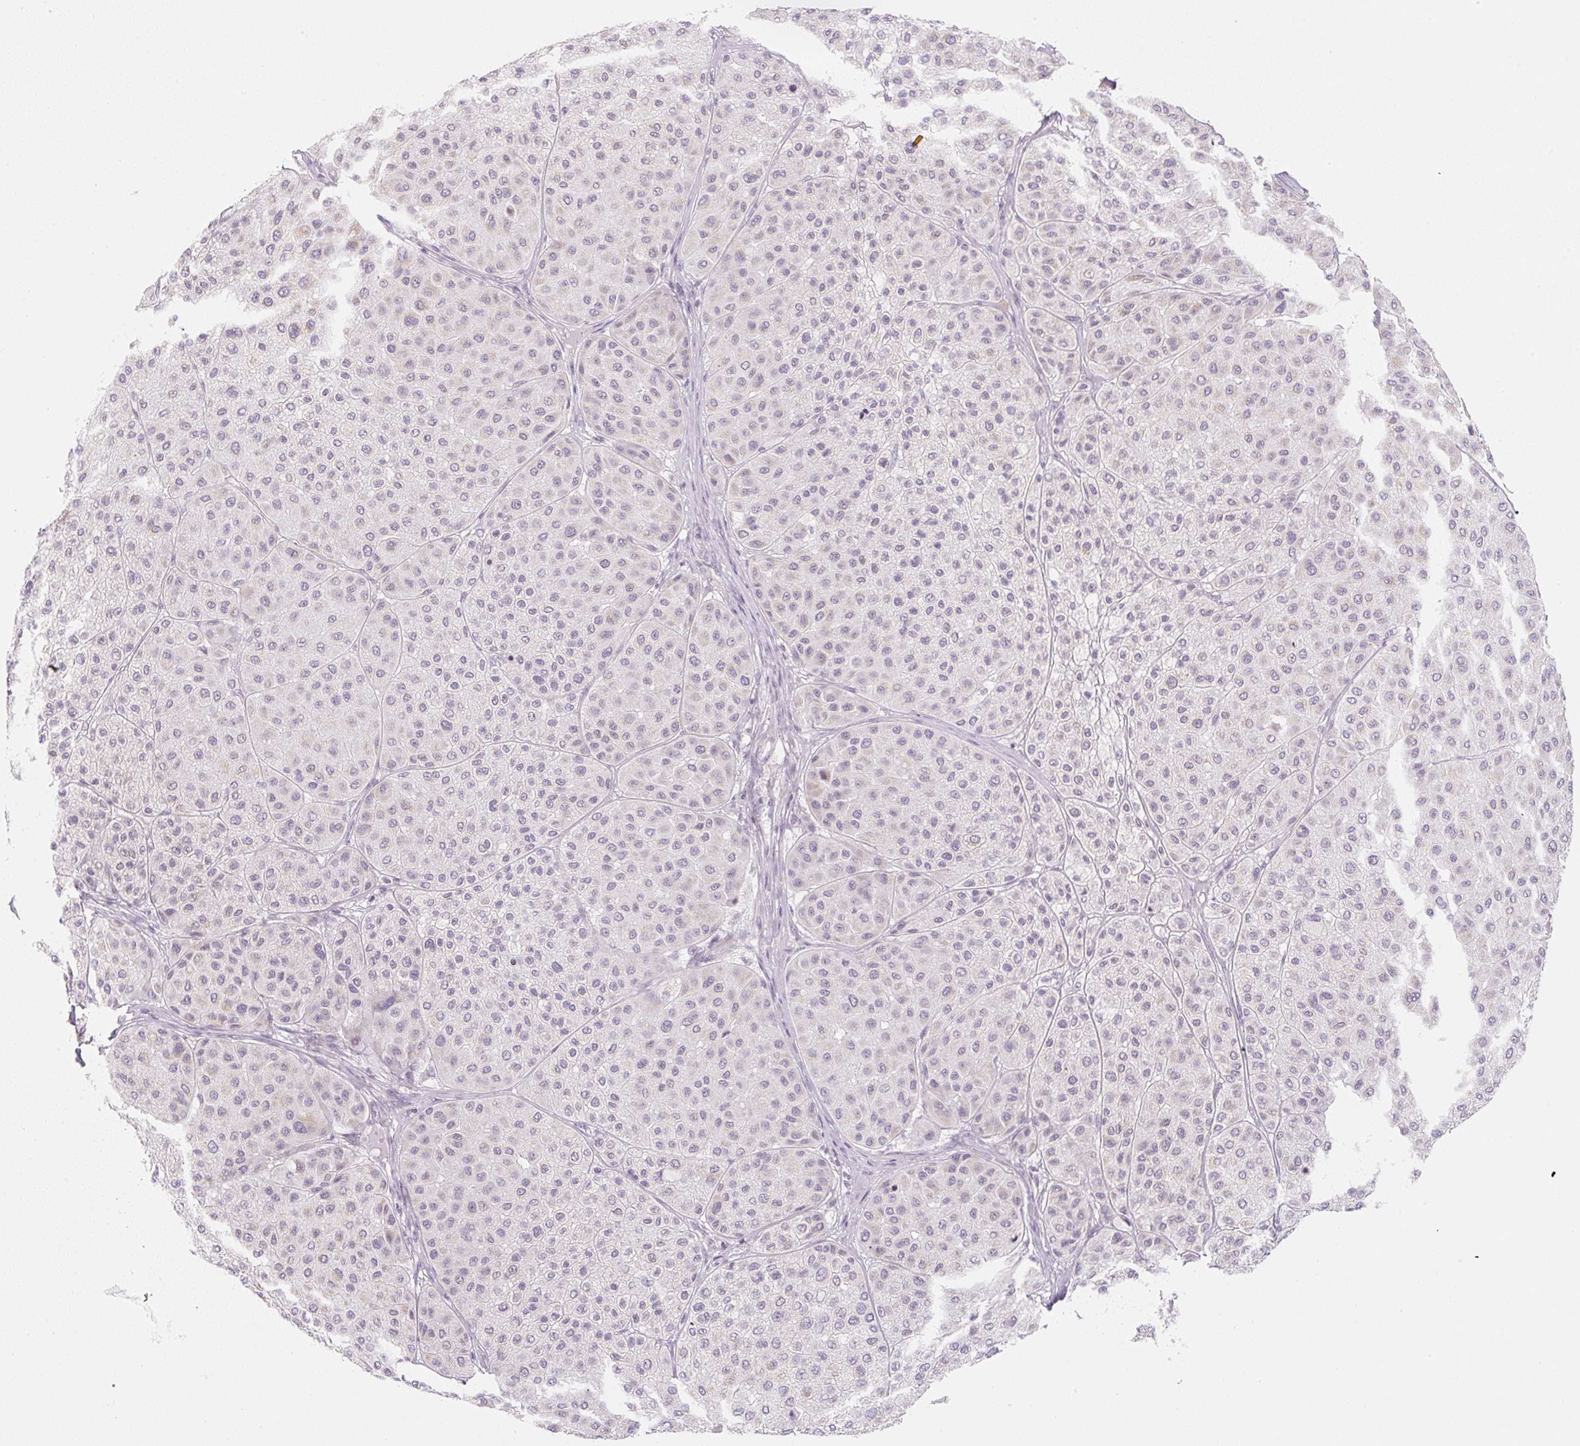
{"staining": {"intensity": "weak", "quantity": "<25%", "location": "cytoplasmic/membranous"}, "tissue": "melanoma", "cell_type": "Tumor cells", "image_type": "cancer", "snomed": [{"axis": "morphology", "description": "Malignant melanoma, Metastatic site"}, {"axis": "topography", "description": "Smooth muscle"}], "caption": "Immunohistochemistry (IHC) histopathology image of neoplastic tissue: melanoma stained with DAB (3,3'-diaminobenzidine) exhibits no significant protein positivity in tumor cells.", "gene": "CASKIN1", "patient": {"sex": "male", "age": 41}}